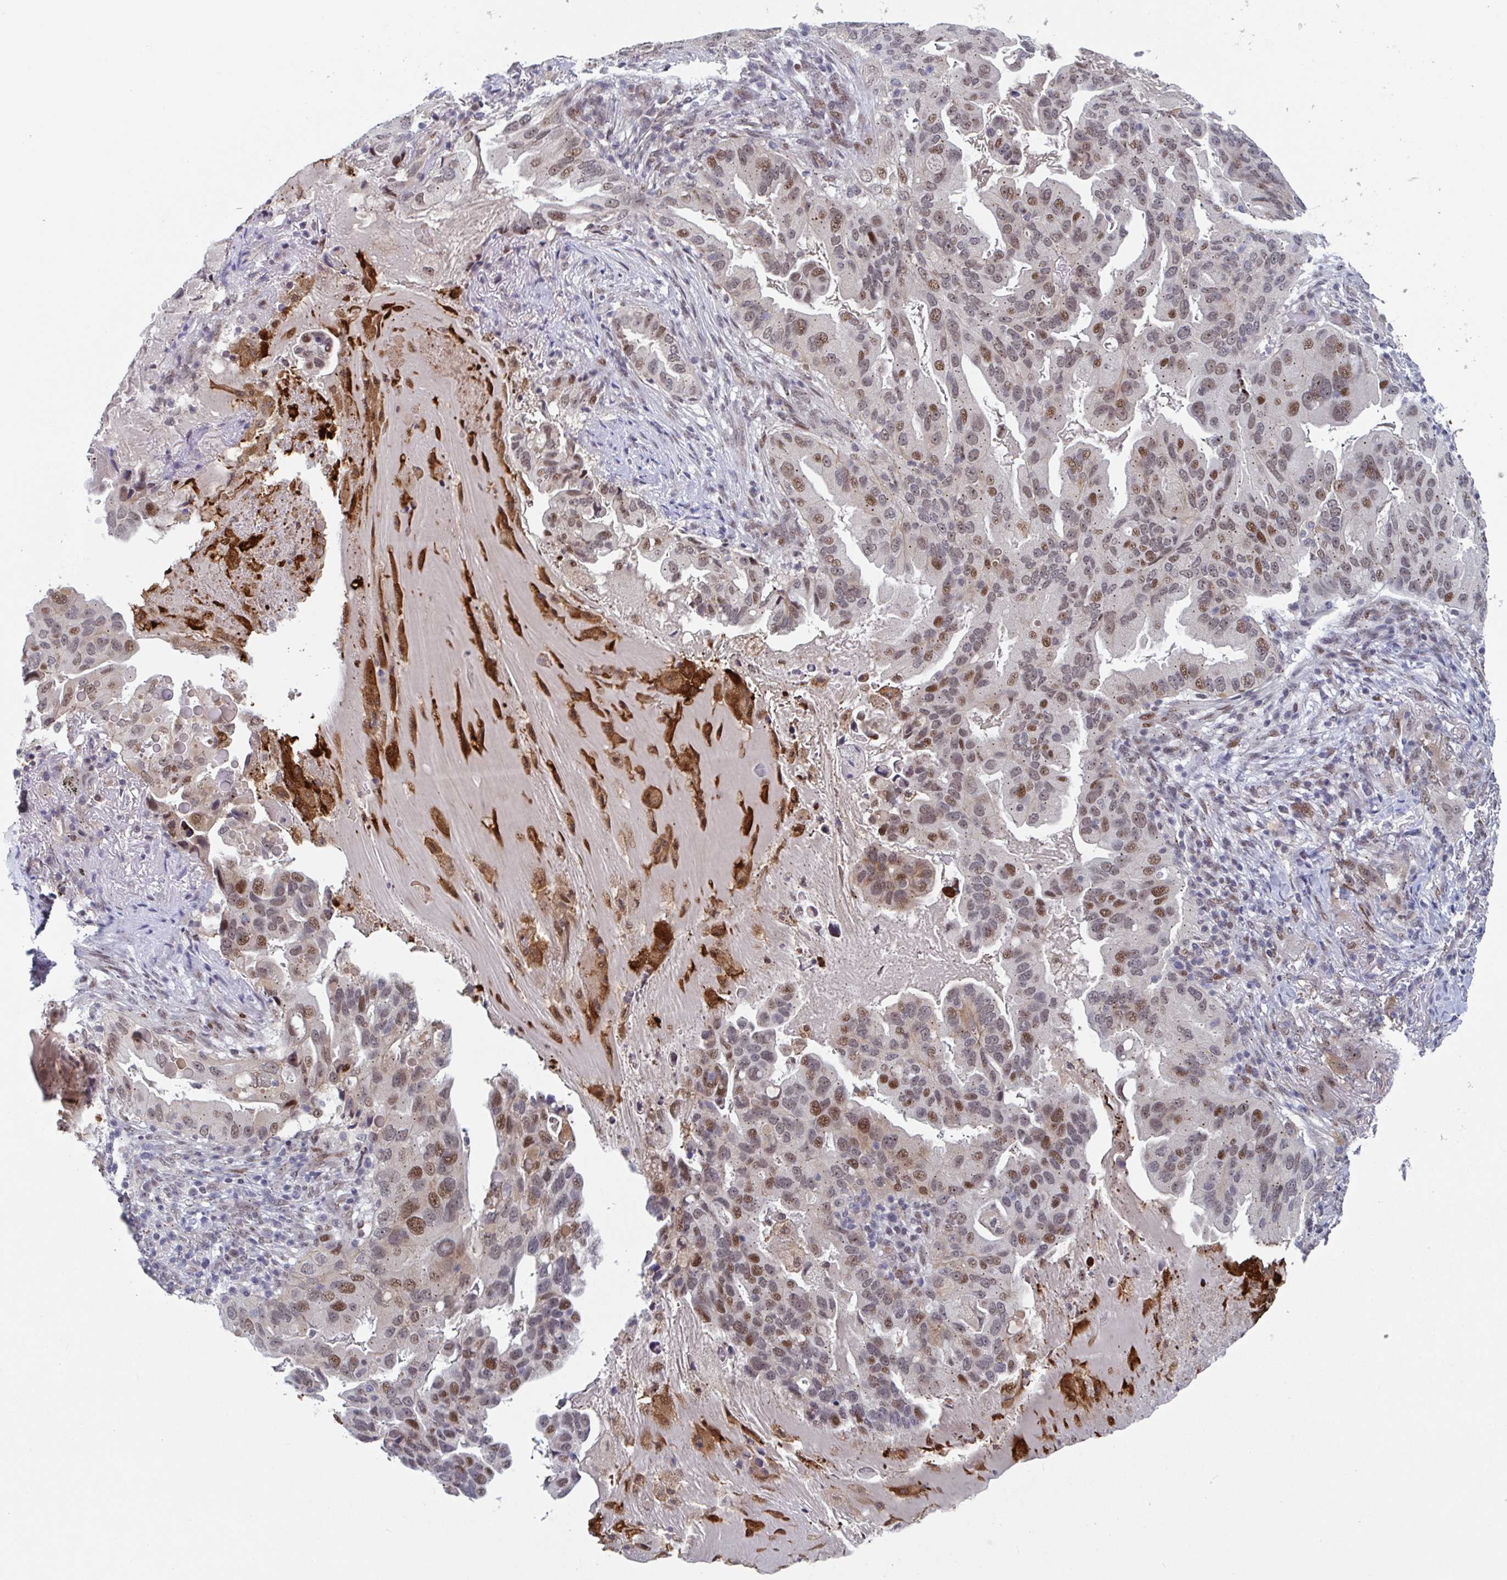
{"staining": {"intensity": "moderate", "quantity": "25%-75%", "location": "nuclear"}, "tissue": "lung cancer", "cell_type": "Tumor cells", "image_type": "cancer", "snomed": [{"axis": "morphology", "description": "Adenocarcinoma, NOS"}, {"axis": "topography", "description": "Lung"}], "caption": "Approximately 25%-75% of tumor cells in human adenocarcinoma (lung) demonstrate moderate nuclear protein staining as visualized by brown immunohistochemical staining.", "gene": "RNF212", "patient": {"sex": "female", "age": 69}}